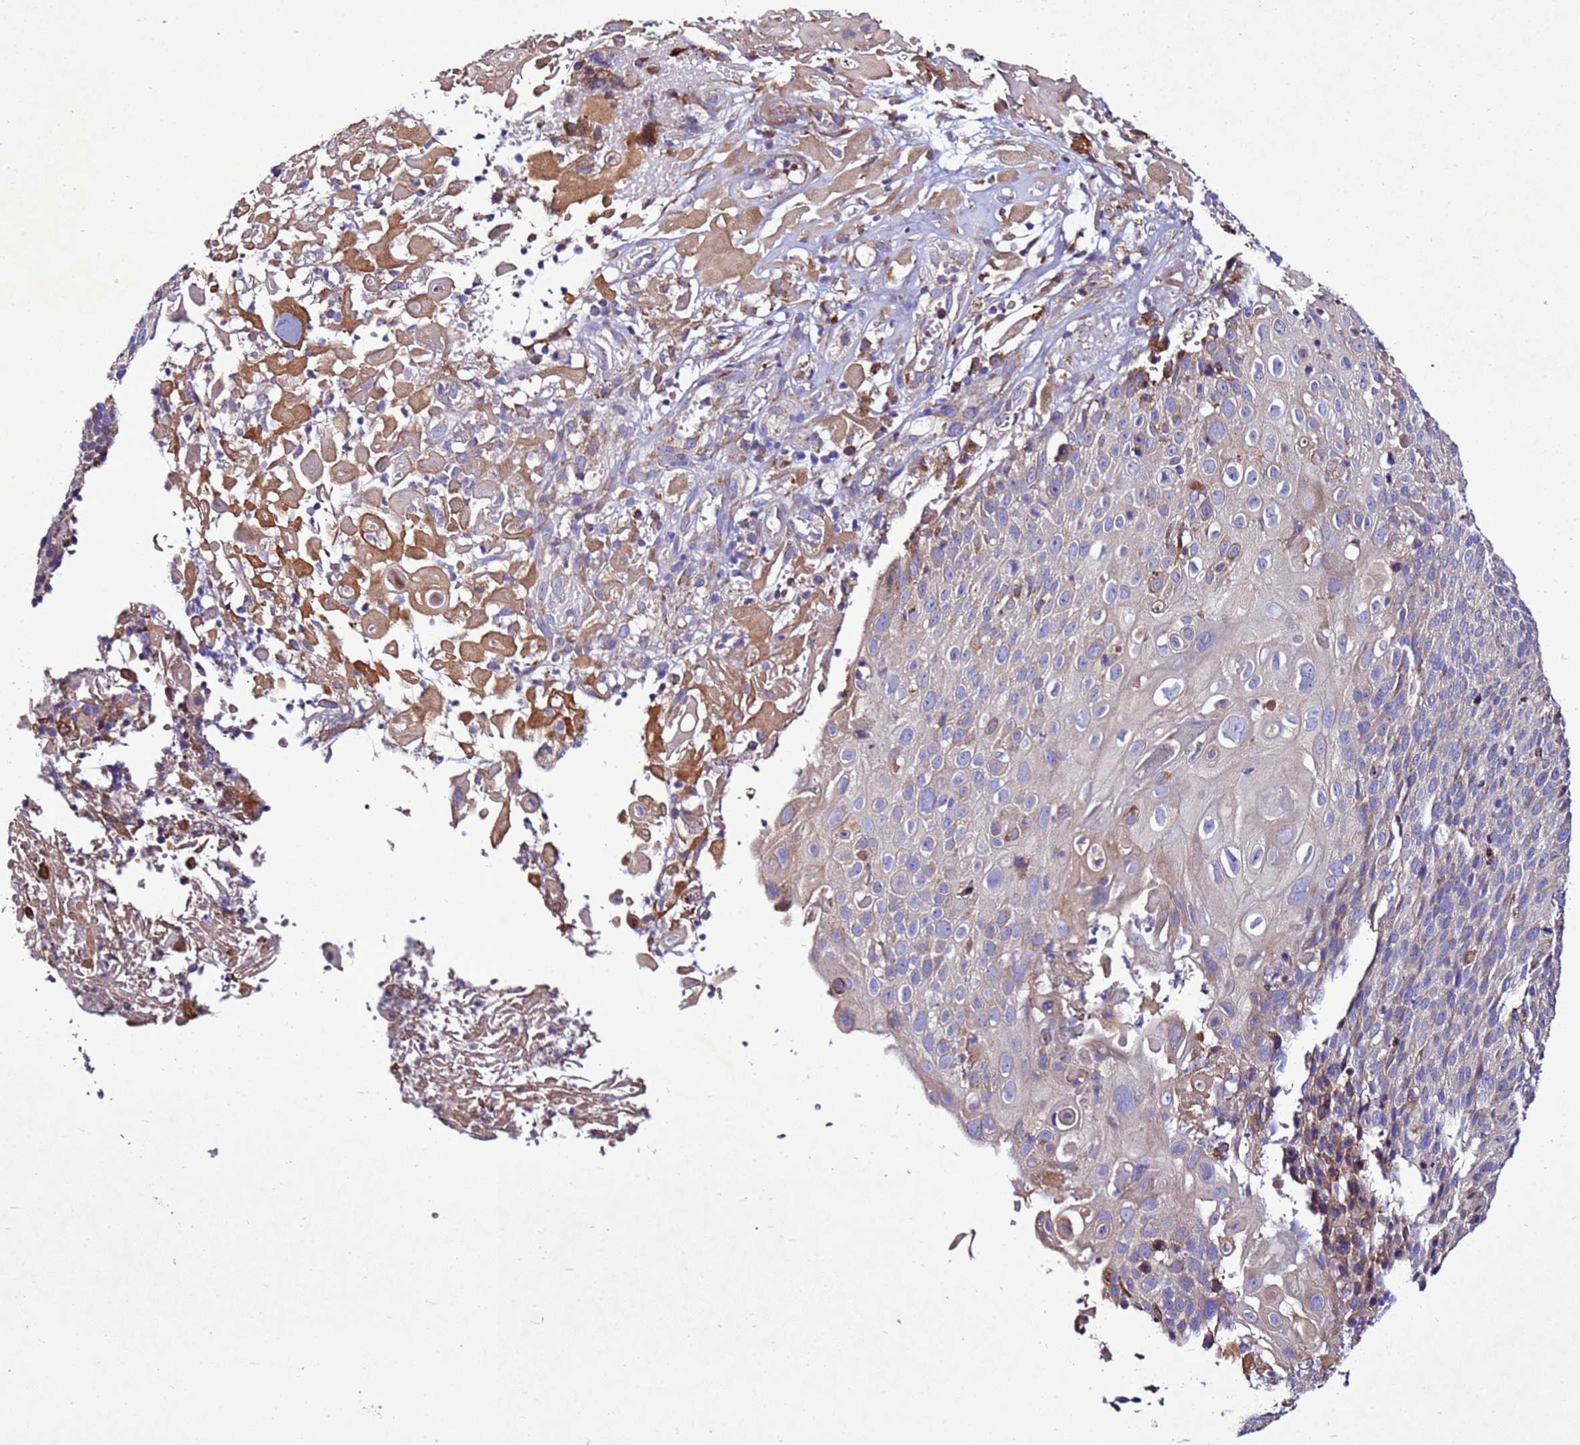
{"staining": {"intensity": "moderate", "quantity": "<25%", "location": "cytoplasmic/membranous"}, "tissue": "cervical cancer", "cell_type": "Tumor cells", "image_type": "cancer", "snomed": [{"axis": "morphology", "description": "Squamous cell carcinoma, NOS"}, {"axis": "topography", "description": "Cervix"}], "caption": "Moderate cytoplasmic/membranous positivity for a protein is present in approximately <25% of tumor cells of cervical squamous cell carcinoma using IHC.", "gene": "ANTKMT", "patient": {"sex": "female", "age": 74}}